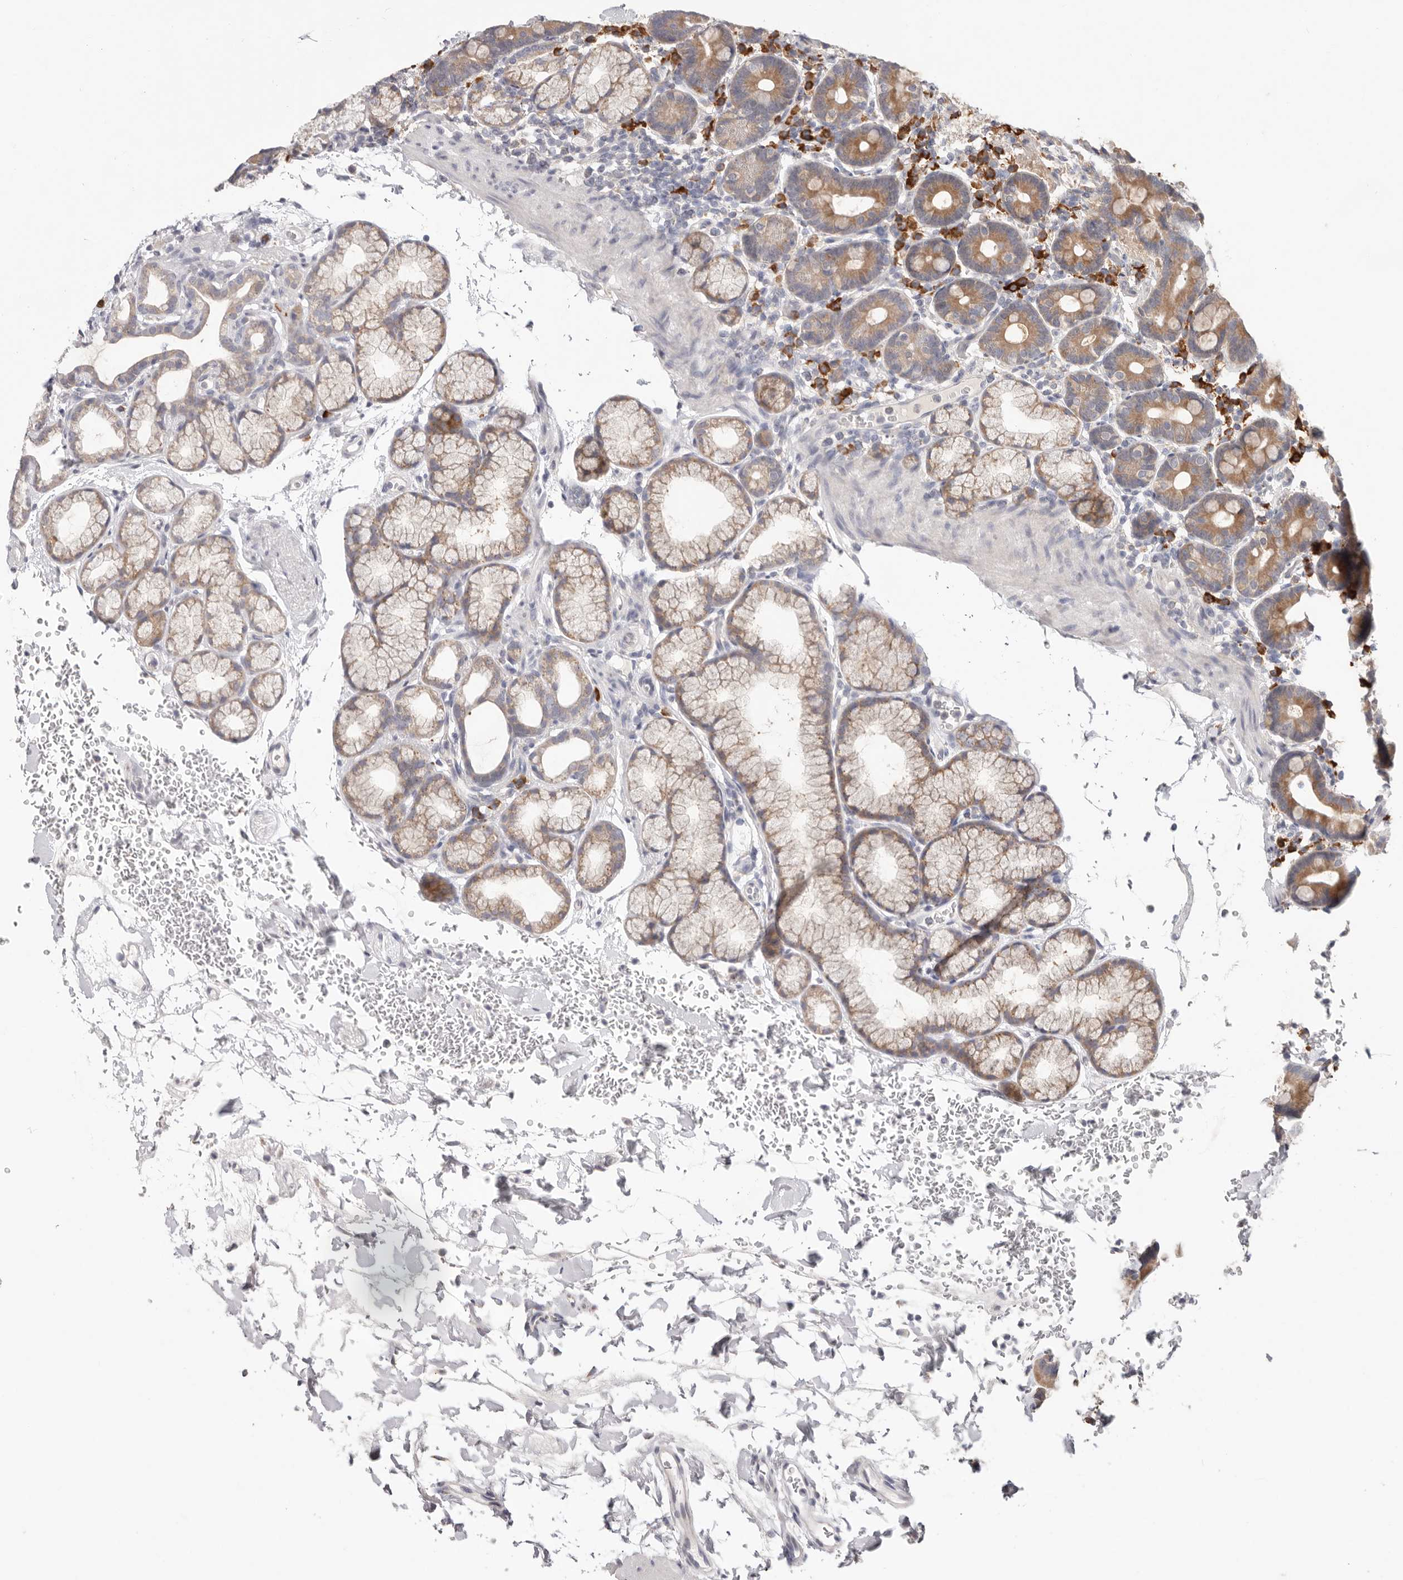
{"staining": {"intensity": "moderate", "quantity": ">75%", "location": "cytoplasmic/membranous"}, "tissue": "duodenum", "cell_type": "Glandular cells", "image_type": "normal", "snomed": [{"axis": "morphology", "description": "Normal tissue, NOS"}, {"axis": "topography", "description": "Duodenum"}], "caption": "DAB immunohistochemical staining of benign human duodenum shows moderate cytoplasmic/membranous protein expression in about >75% of glandular cells. The protein is stained brown, and the nuclei are stained in blue (DAB (3,3'-diaminobenzidine) IHC with brightfield microscopy, high magnification).", "gene": "WDR77", "patient": {"sex": "male", "age": 54}}